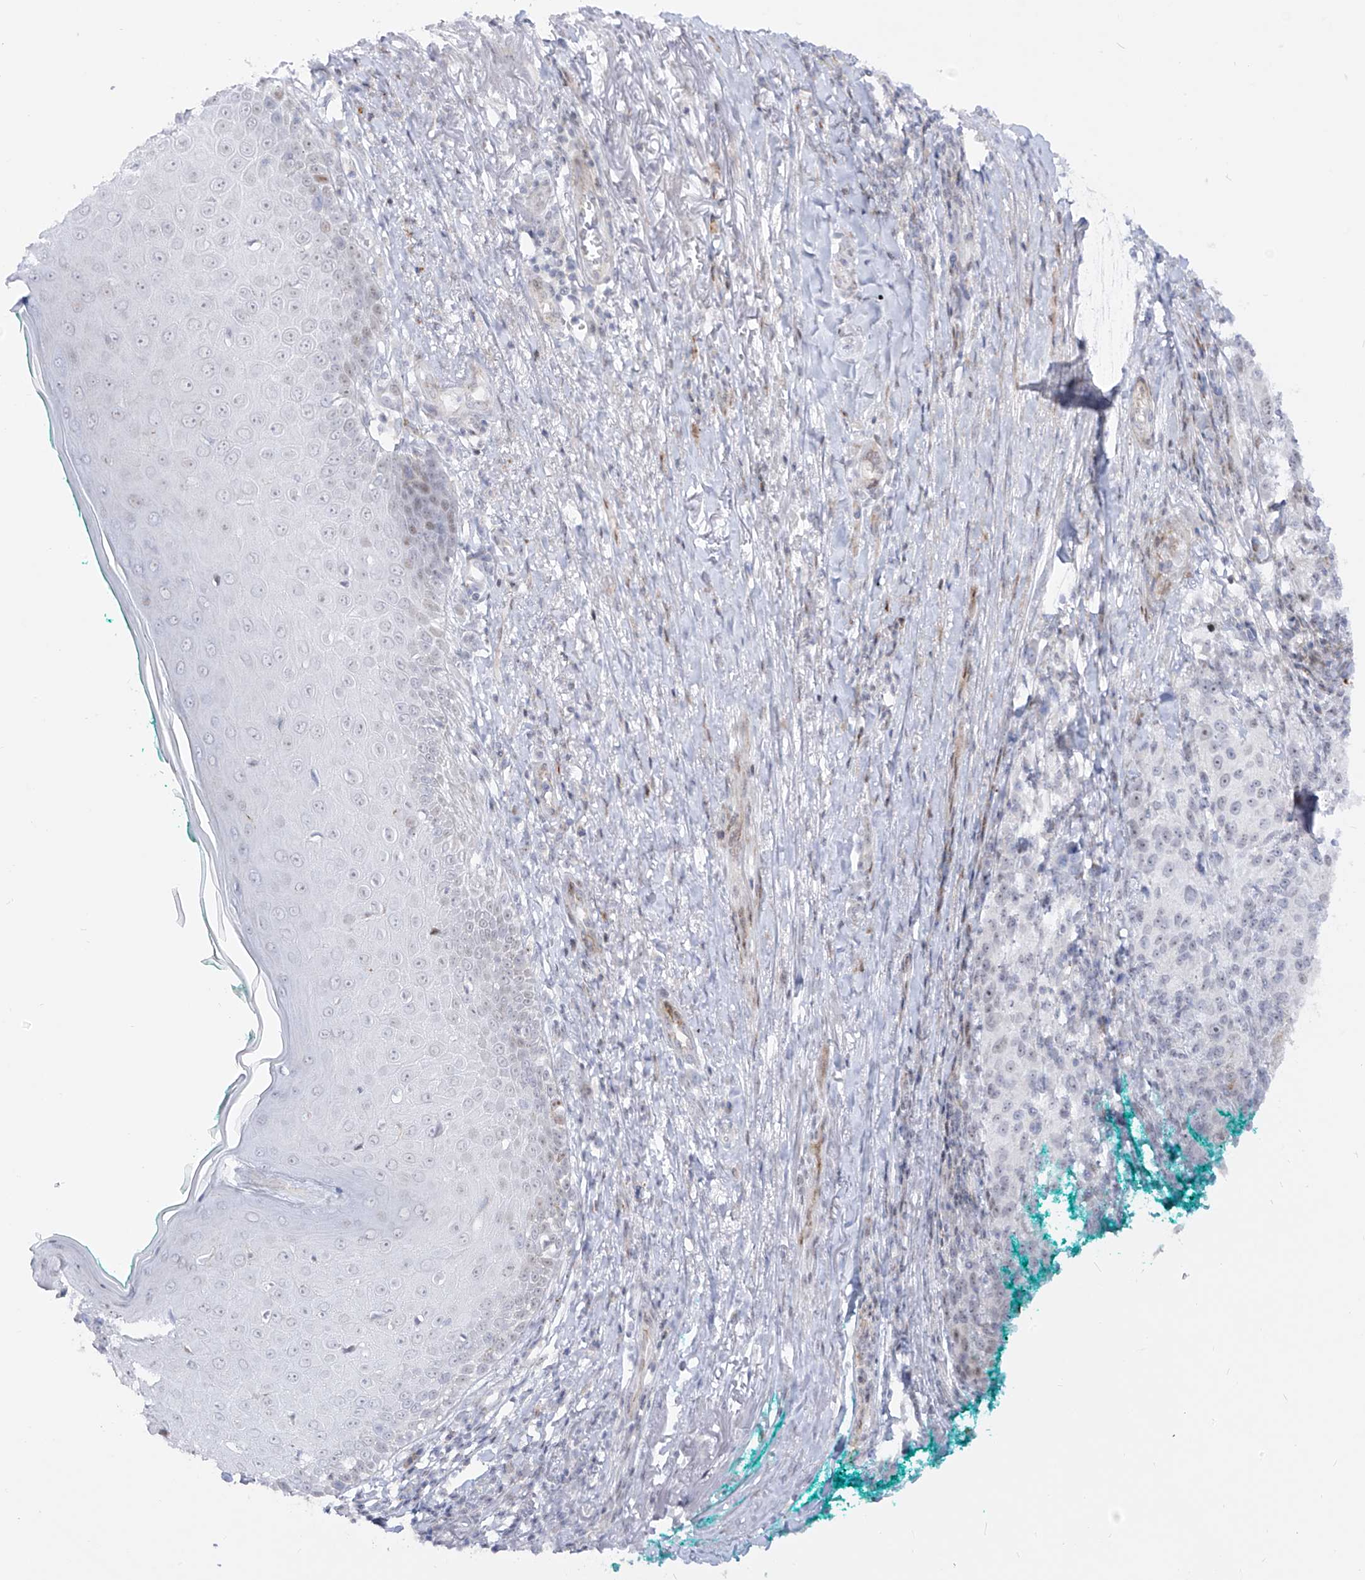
{"staining": {"intensity": "negative", "quantity": "none", "location": "none"}, "tissue": "melanoma", "cell_type": "Tumor cells", "image_type": "cancer", "snomed": [{"axis": "morphology", "description": "Necrosis, NOS"}, {"axis": "morphology", "description": "Malignant melanoma, NOS"}, {"axis": "topography", "description": "Skin"}], "caption": "There is no significant expression in tumor cells of melanoma. (Brightfield microscopy of DAB (3,3'-diaminobenzidine) IHC at high magnification).", "gene": "ZNF180", "patient": {"sex": "female", "age": 87}}